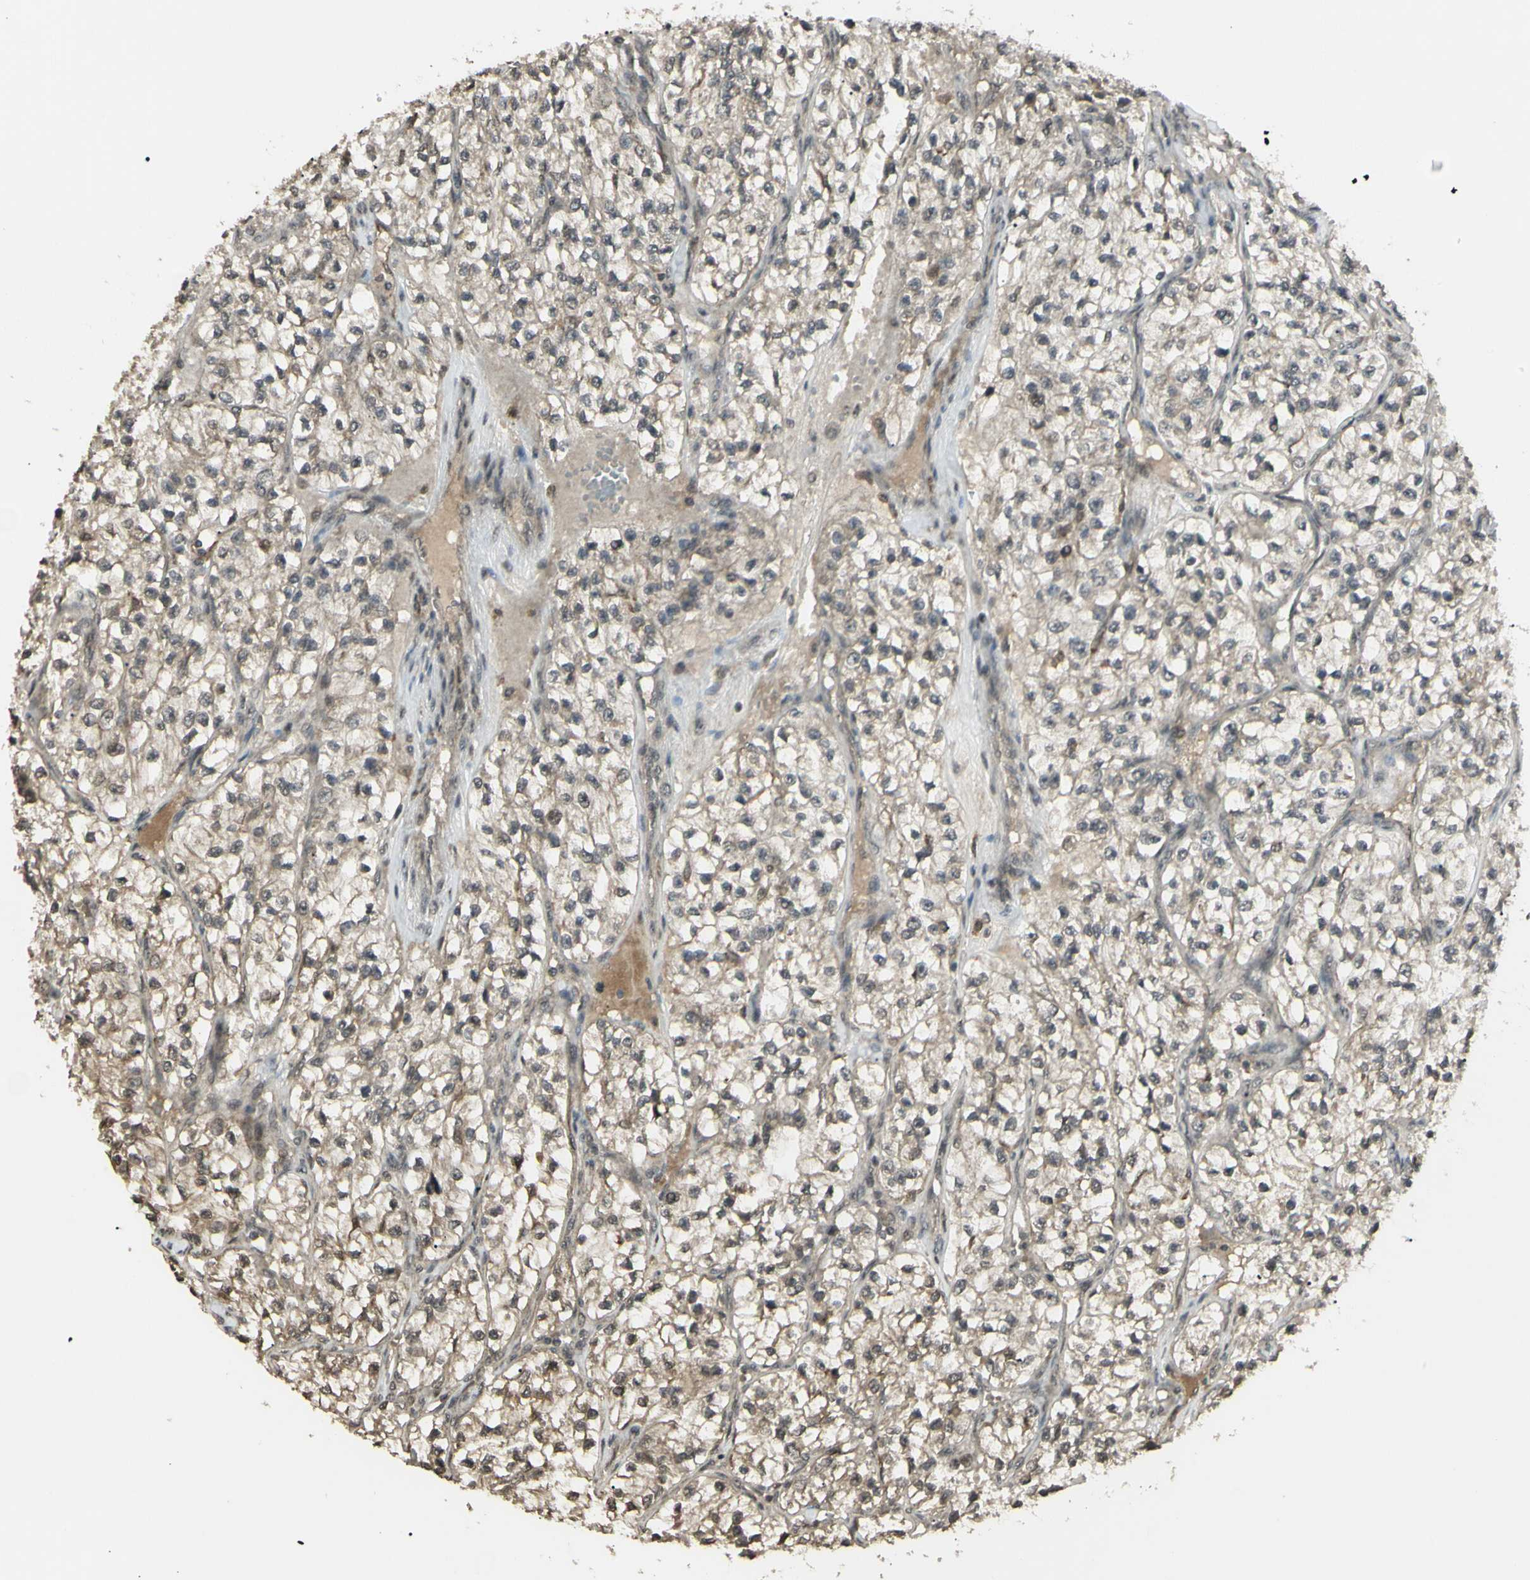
{"staining": {"intensity": "weak", "quantity": "25%-75%", "location": "cytoplasmic/membranous"}, "tissue": "renal cancer", "cell_type": "Tumor cells", "image_type": "cancer", "snomed": [{"axis": "morphology", "description": "Adenocarcinoma, NOS"}, {"axis": "topography", "description": "Kidney"}], "caption": "Protein analysis of renal cancer (adenocarcinoma) tissue reveals weak cytoplasmic/membranous staining in about 25%-75% of tumor cells.", "gene": "BLNK", "patient": {"sex": "female", "age": 57}}